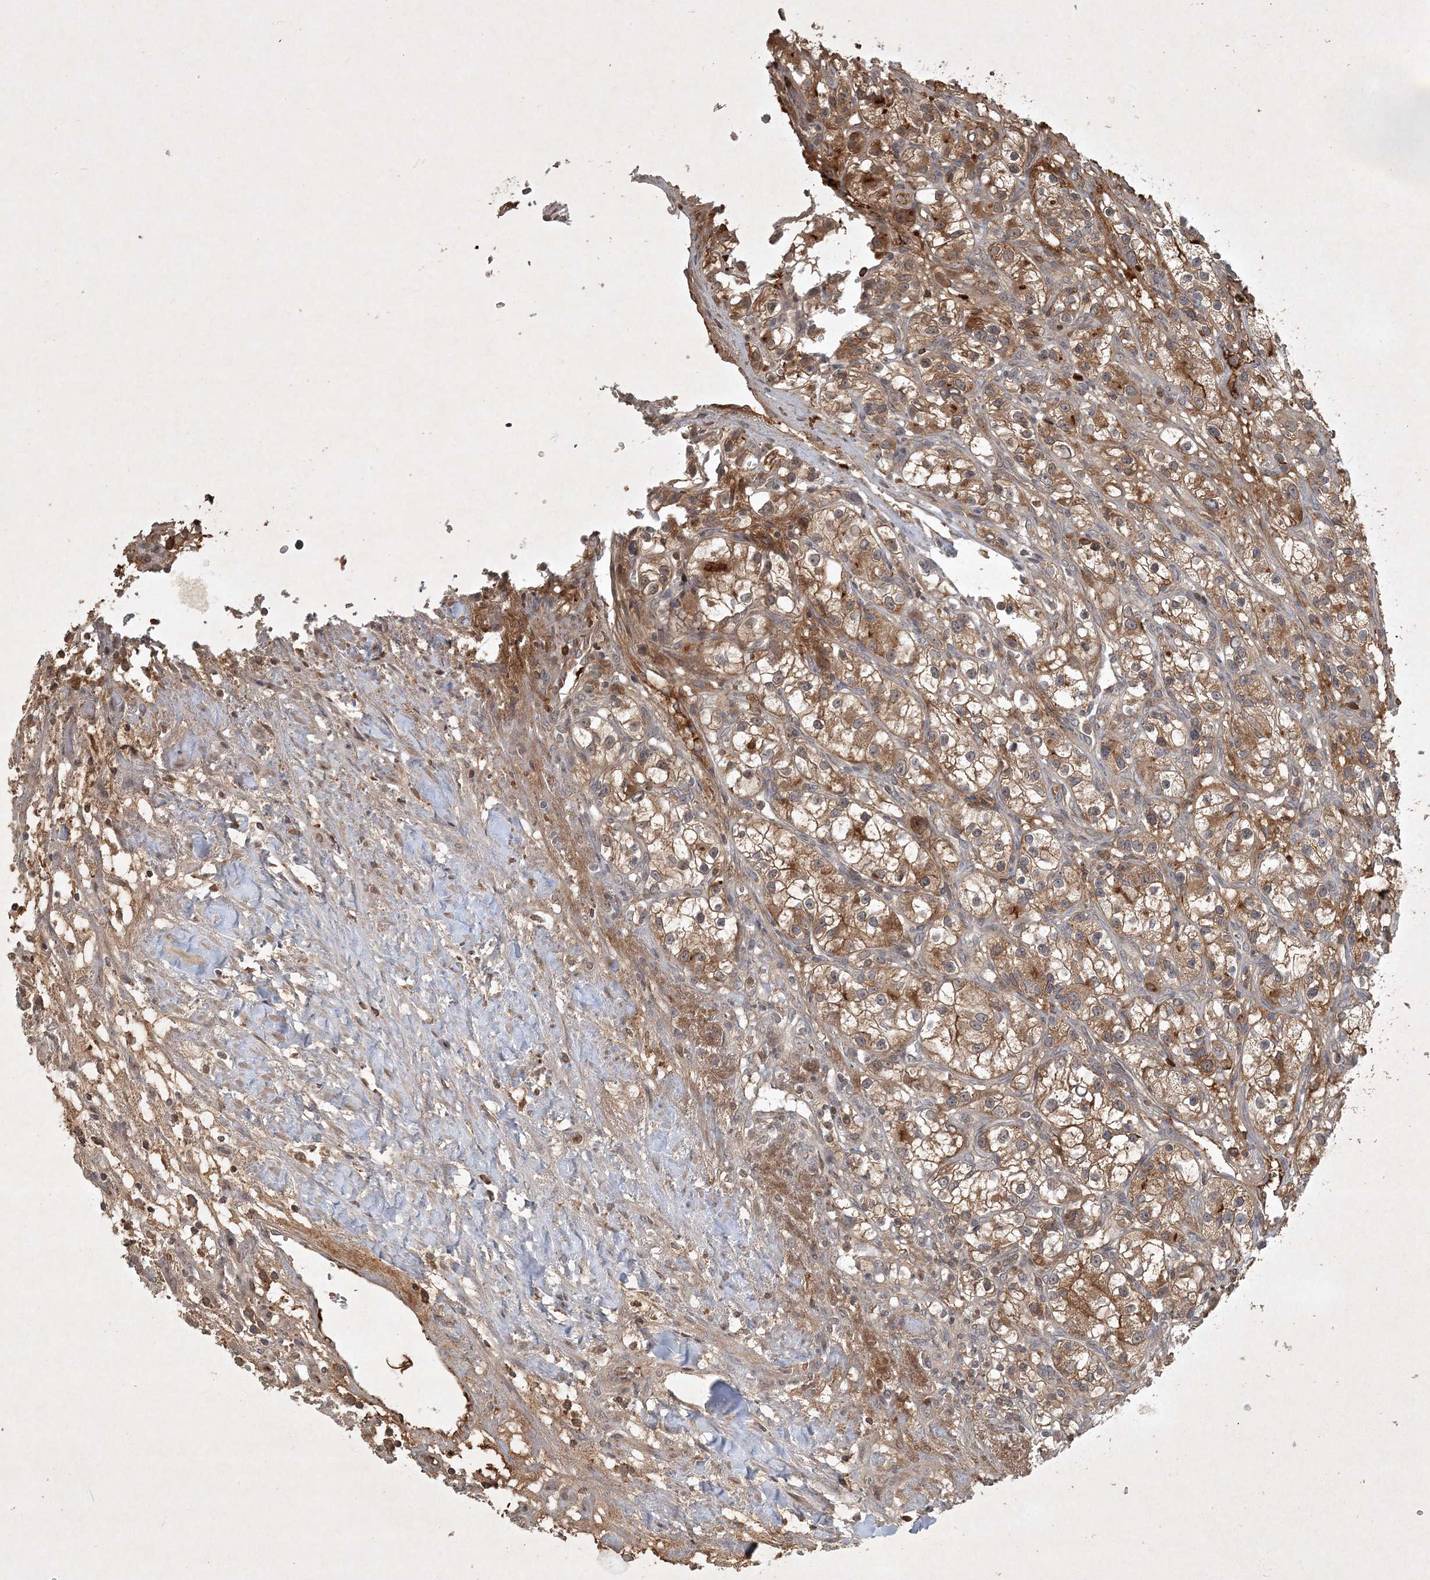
{"staining": {"intensity": "moderate", "quantity": ">75%", "location": "cytoplasmic/membranous"}, "tissue": "renal cancer", "cell_type": "Tumor cells", "image_type": "cancer", "snomed": [{"axis": "morphology", "description": "Adenocarcinoma, NOS"}, {"axis": "topography", "description": "Kidney"}], "caption": "Renal adenocarcinoma stained for a protein (brown) displays moderate cytoplasmic/membranous positive expression in approximately >75% of tumor cells.", "gene": "TNFAIP6", "patient": {"sex": "female", "age": 57}}